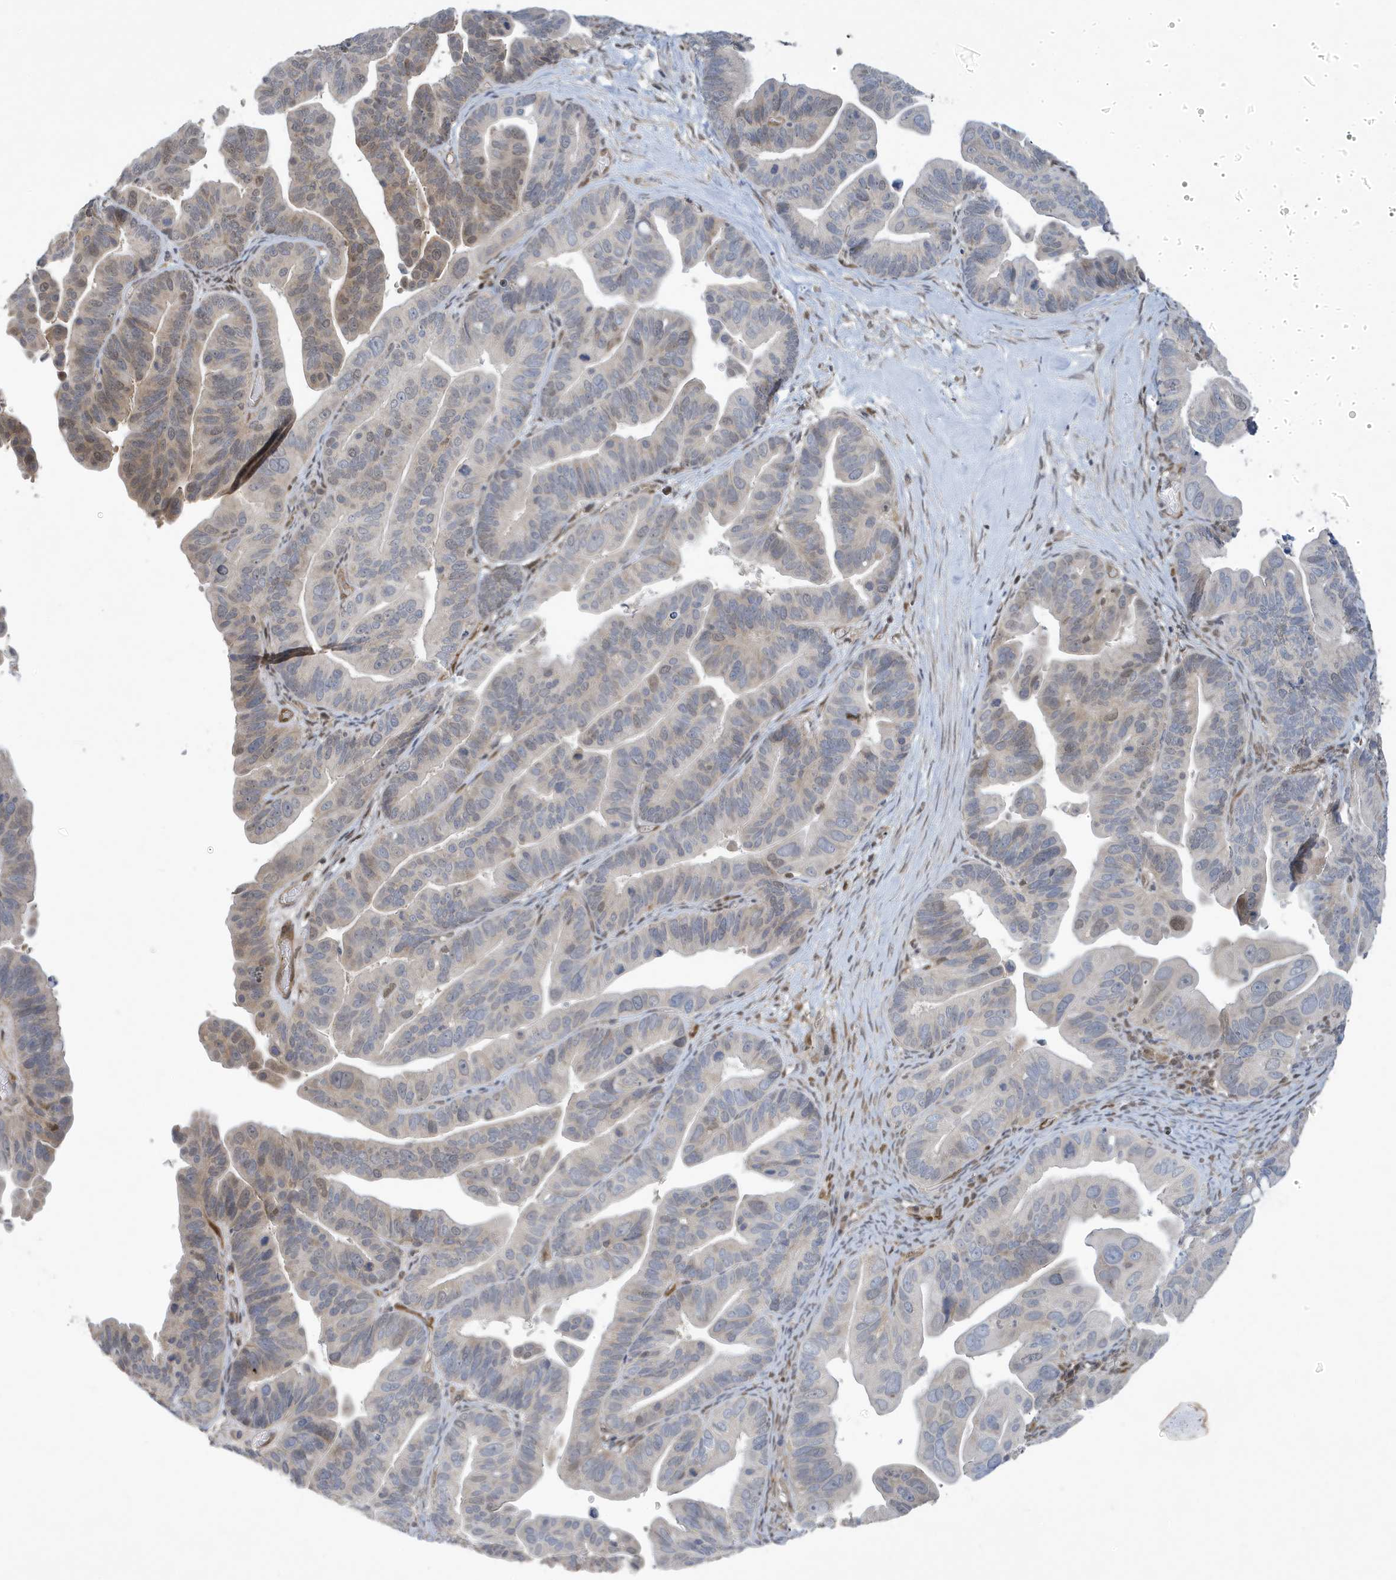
{"staining": {"intensity": "weak", "quantity": "<25%", "location": "cytoplasmic/membranous,nuclear"}, "tissue": "ovarian cancer", "cell_type": "Tumor cells", "image_type": "cancer", "snomed": [{"axis": "morphology", "description": "Cystadenocarcinoma, serous, NOS"}, {"axis": "topography", "description": "Ovary"}], "caption": "Immunohistochemistry of human serous cystadenocarcinoma (ovarian) exhibits no staining in tumor cells.", "gene": "NCOA7", "patient": {"sex": "female", "age": 56}}